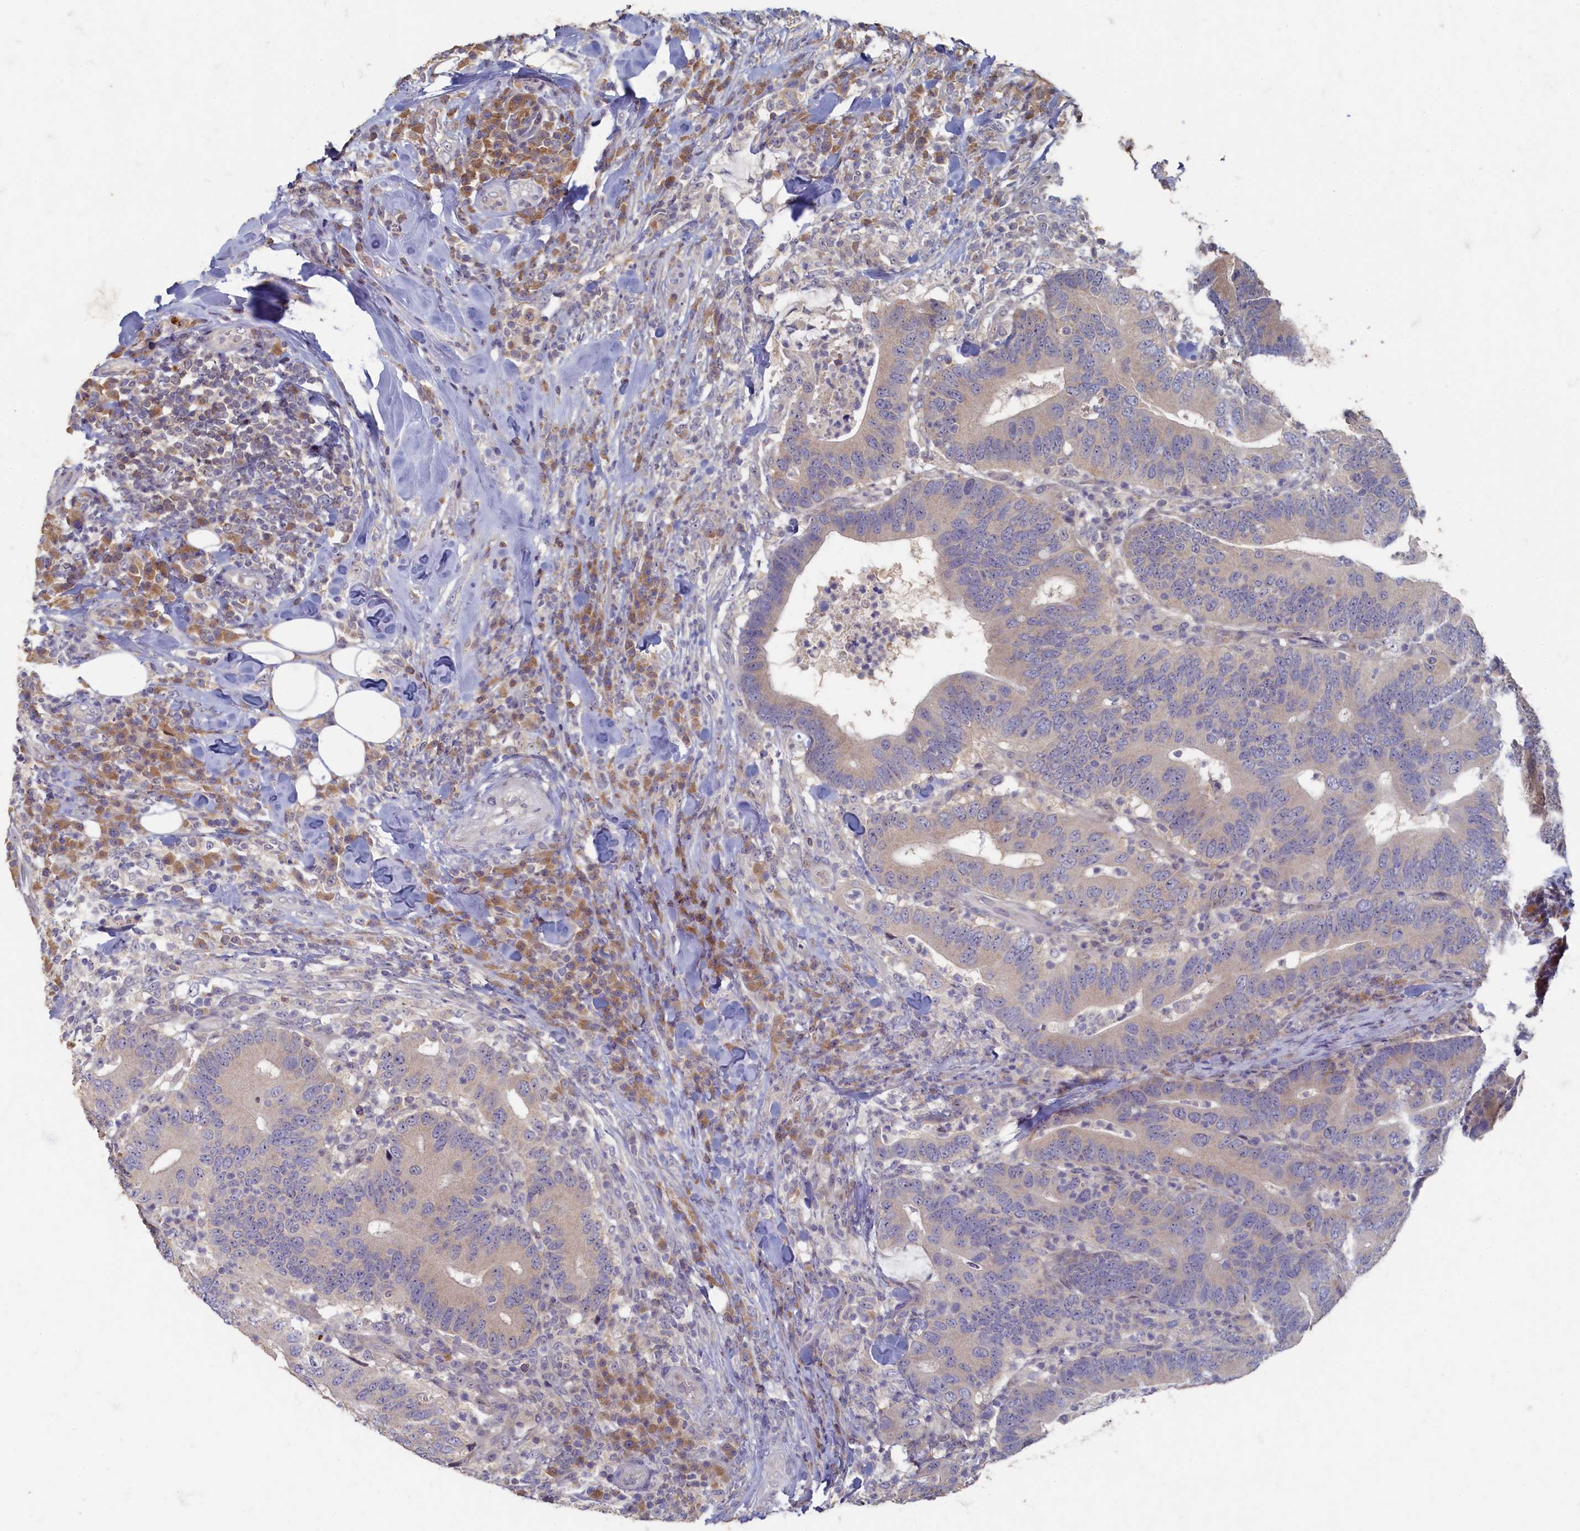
{"staining": {"intensity": "weak", "quantity": "25%-75%", "location": "cytoplasmic/membranous"}, "tissue": "colorectal cancer", "cell_type": "Tumor cells", "image_type": "cancer", "snomed": [{"axis": "morphology", "description": "Adenocarcinoma, NOS"}, {"axis": "topography", "description": "Colon"}], "caption": "Protein staining reveals weak cytoplasmic/membranous staining in about 25%-75% of tumor cells in colorectal cancer (adenocarcinoma).", "gene": "HUNK", "patient": {"sex": "female", "age": 66}}